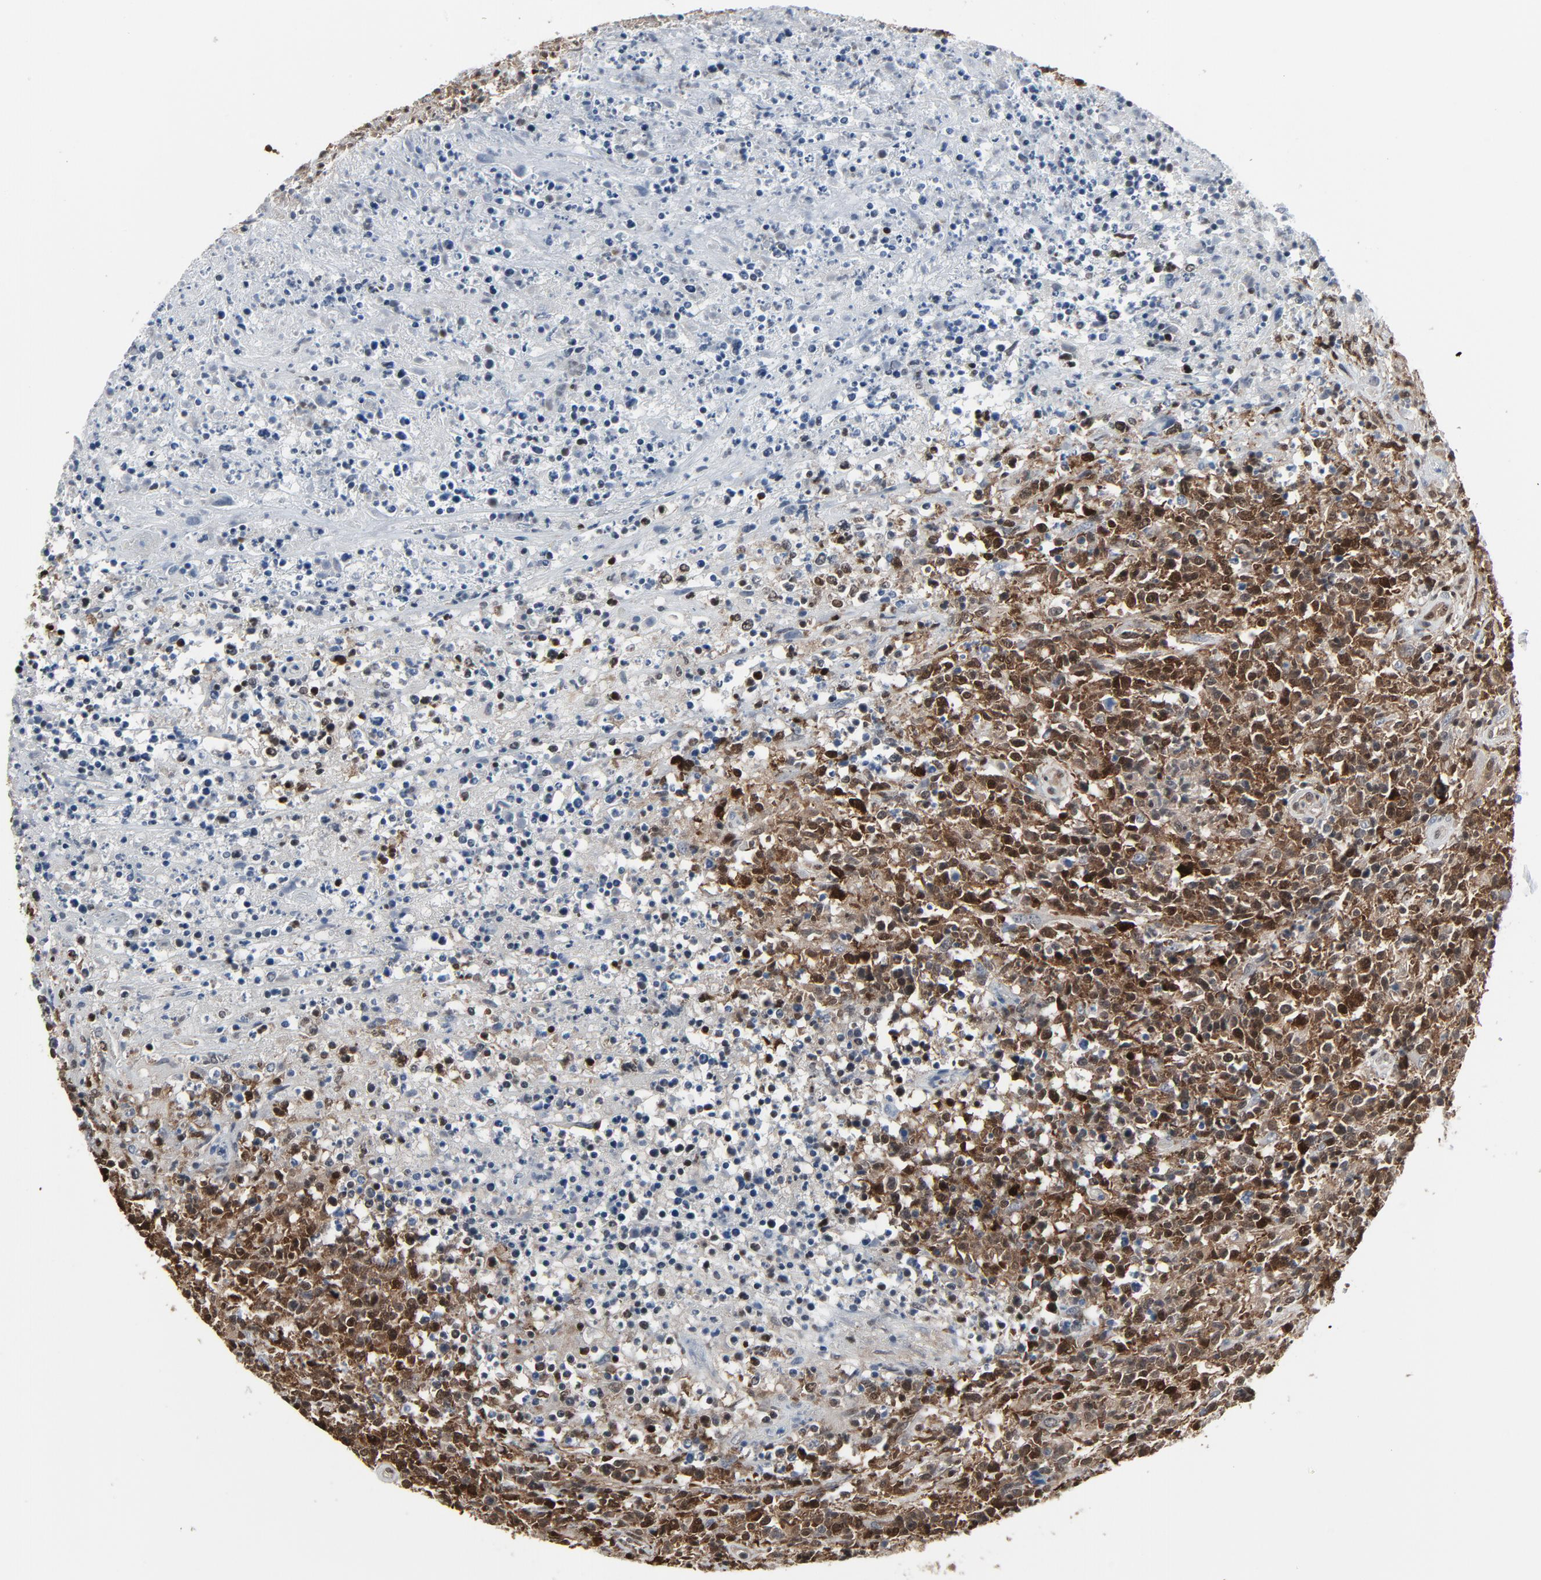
{"staining": {"intensity": "strong", "quantity": ">75%", "location": "cytoplasmic/membranous,nuclear"}, "tissue": "lymphoma", "cell_type": "Tumor cells", "image_type": "cancer", "snomed": [{"axis": "morphology", "description": "Malignant lymphoma, non-Hodgkin's type, High grade"}, {"axis": "topography", "description": "Lymph node"}], "caption": "Immunohistochemistry (DAB (3,3'-diaminobenzidine)) staining of lymphoma demonstrates strong cytoplasmic/membranous and nuclear protein positivity in approximately >75% of tumor cells.", "gene": "STAT5A", "patient": {"sex": "female", "age": 84}}